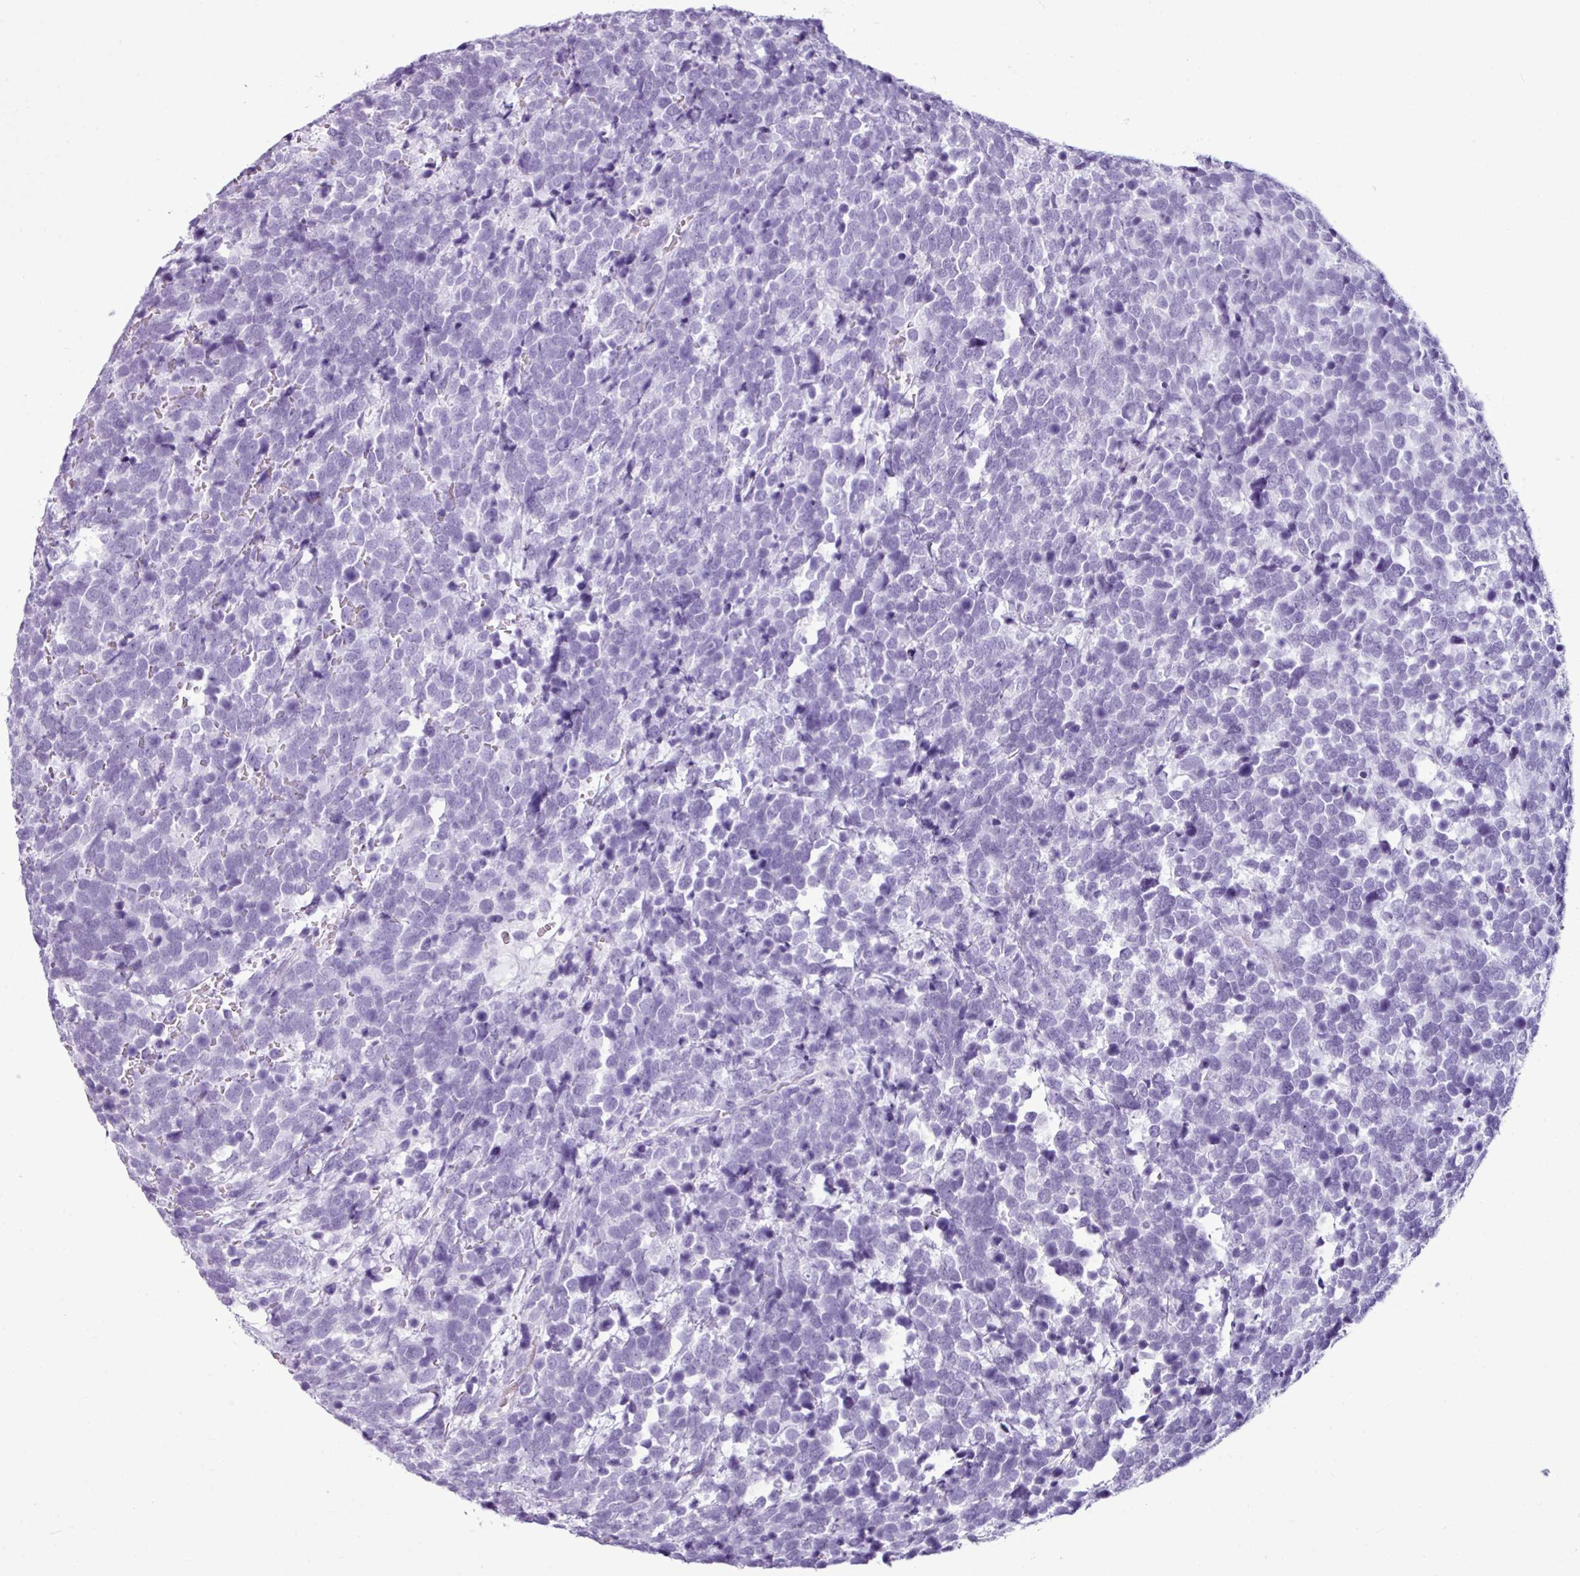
{"staining": {"intensity": "negative", "quantity": "none", "location": "none"}, "tissue": "urothelial cancer", "cell_type": "Tumor cells", "image_type": "cancer", "snomed": [{"axis": "morphology", "description": "Urothelial carcinoma, High grade"}, {"axis": "topography", "description": "Urinary bladder"}], "caption": "Human urothelial carcinoma (high-grade) stained for a protein using immunohistochemistry (IHC) exhibits no staining in tumor cells.", "gene": "AMY1B", "patient": {"sex": "female", "age": 82}}